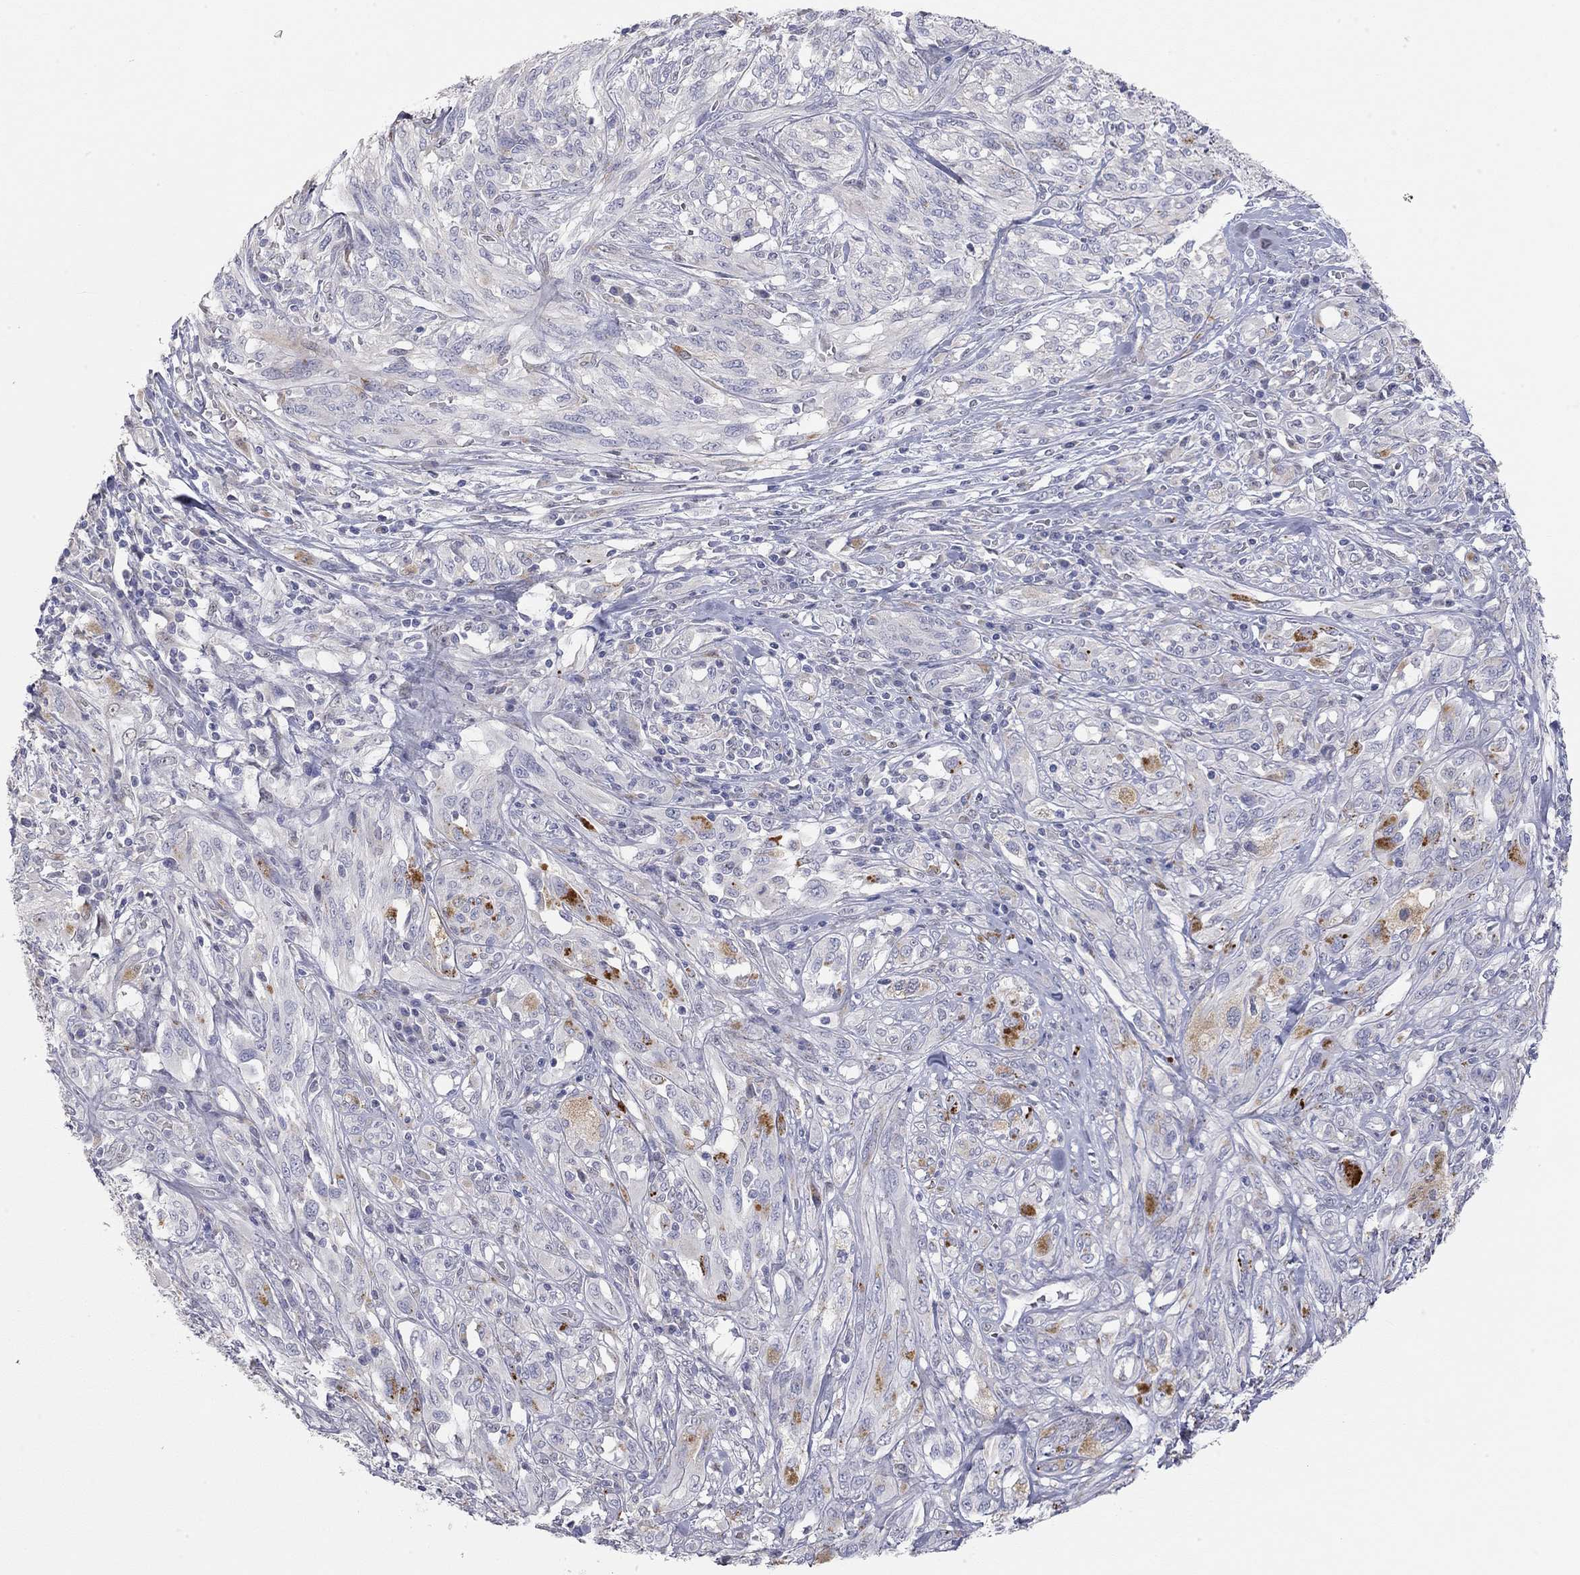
{"staining": {"intensity": "negative", "quantity": "none", "location": "none"}, "tissue": "melanoma", "cell_type": "Tumor cells", "image_type": "cancer", "snomed": [{"axis": "morphology", "description": "Malignant melanoma, NOS"}, {"axis": "topography", "description": "Skin"}], "caption": "Tumor cells are negative for protein expression in human melanoma. Nuclei are stained in blue.", "gene": "PAPSS2", "patient": {"sex": "female", "age": 91}}